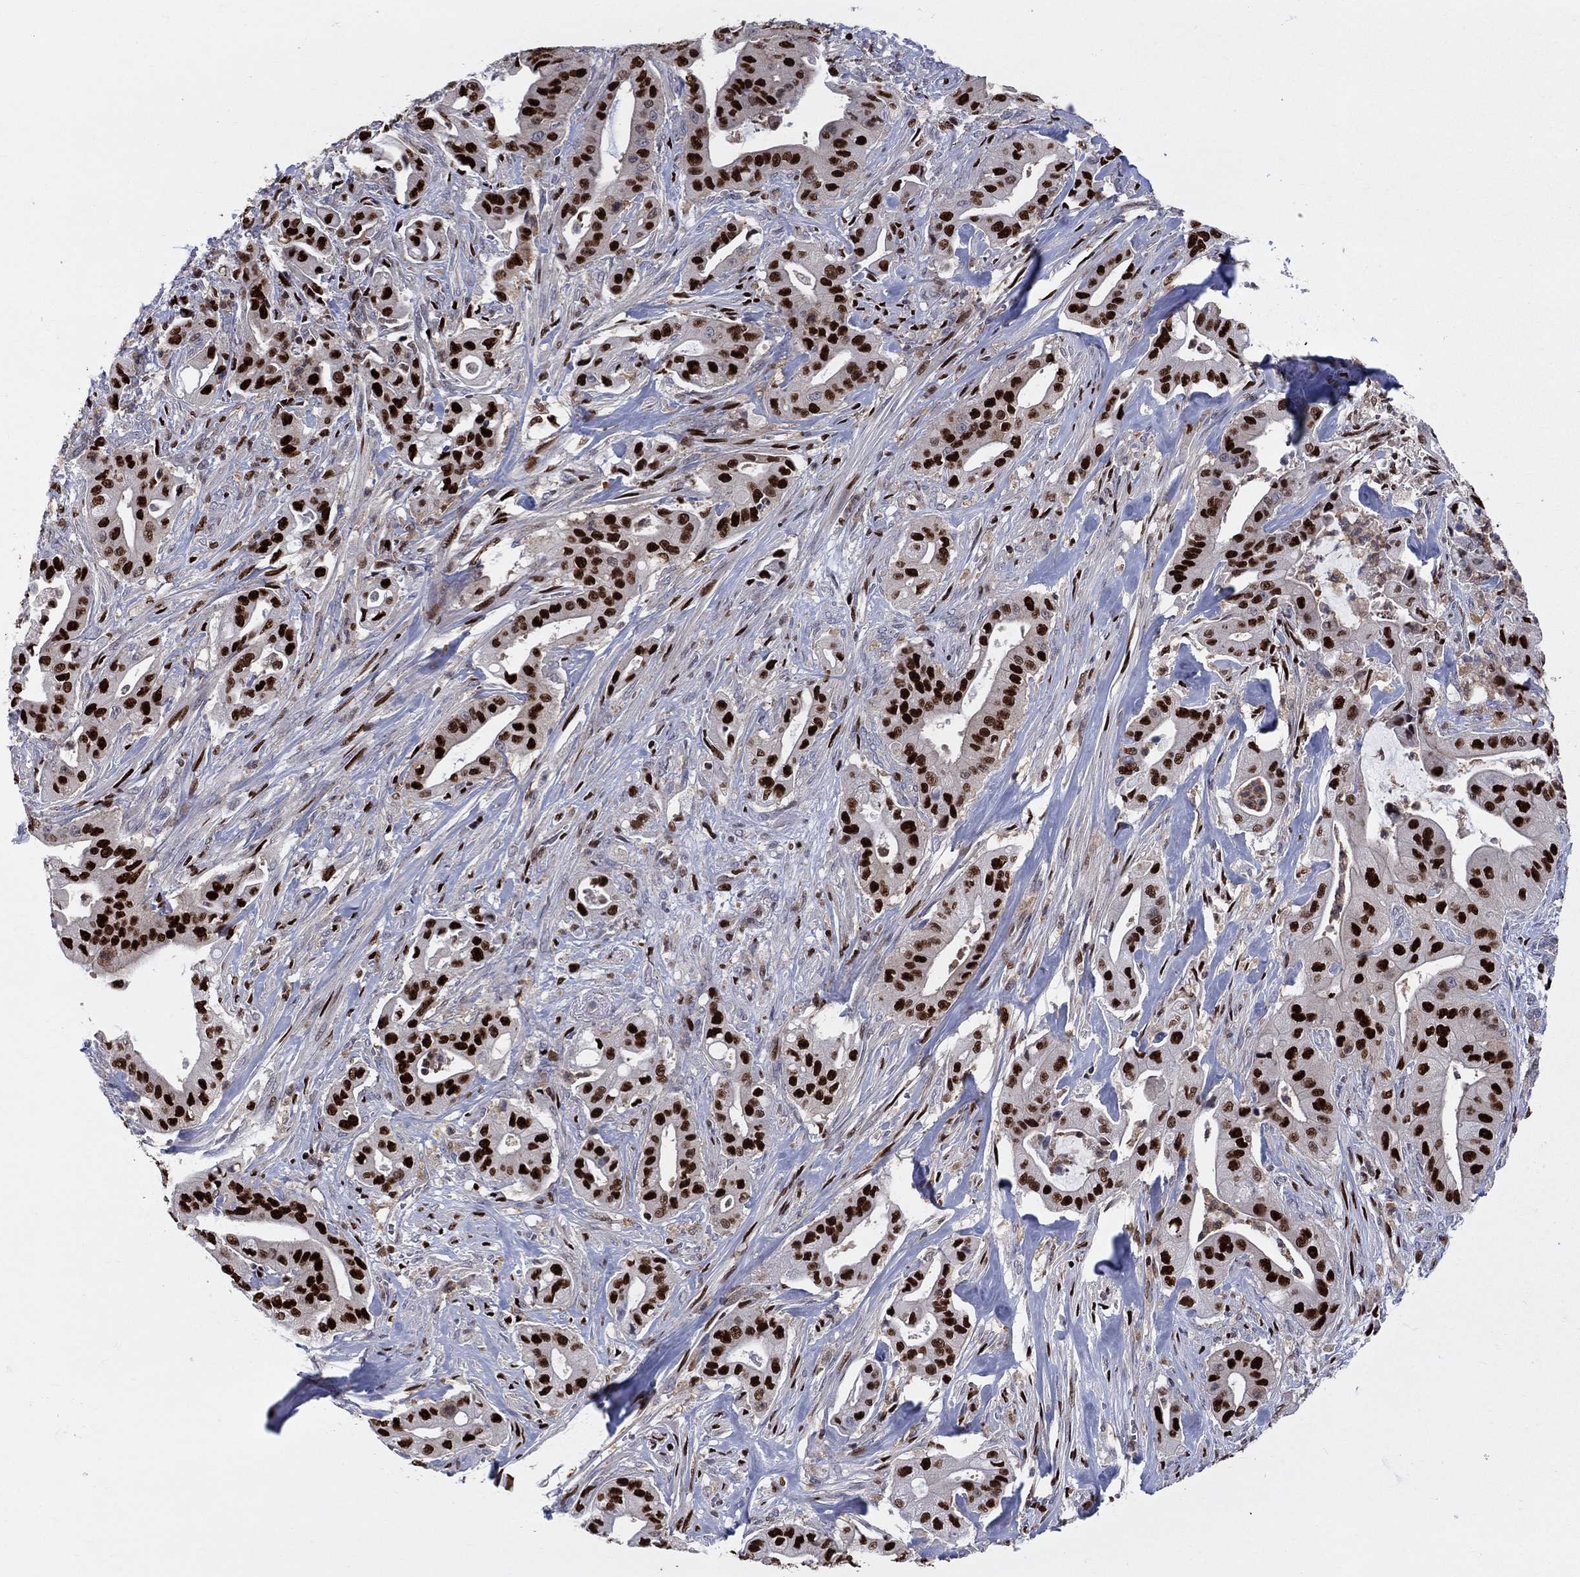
{"staining": {"intensity": "strong", "quantity": ">75%", "location": "nuclear"}, "tissue": "pancreatic cancer", "cell_type": "Tumor cells", "image_type": "cancer", "snomed": [{"axis": "morphology", "description": "Normal tissue, NOS"}, {"axis": "morphology", "description": "Inflammation, NOS"}, {"axis": "morphology", "description": "Adenocarcinoma, NOS"}, {"axis": "topography", "description": "Pancreas"}], "caption": "Pancreatic cancer was stained to show a protein in brown. There is high levels of strong nuclear expression in about >75% of tumor cells.", "gene": "ZNHIT3", "patient": {"sex": "male", "age": 57}}